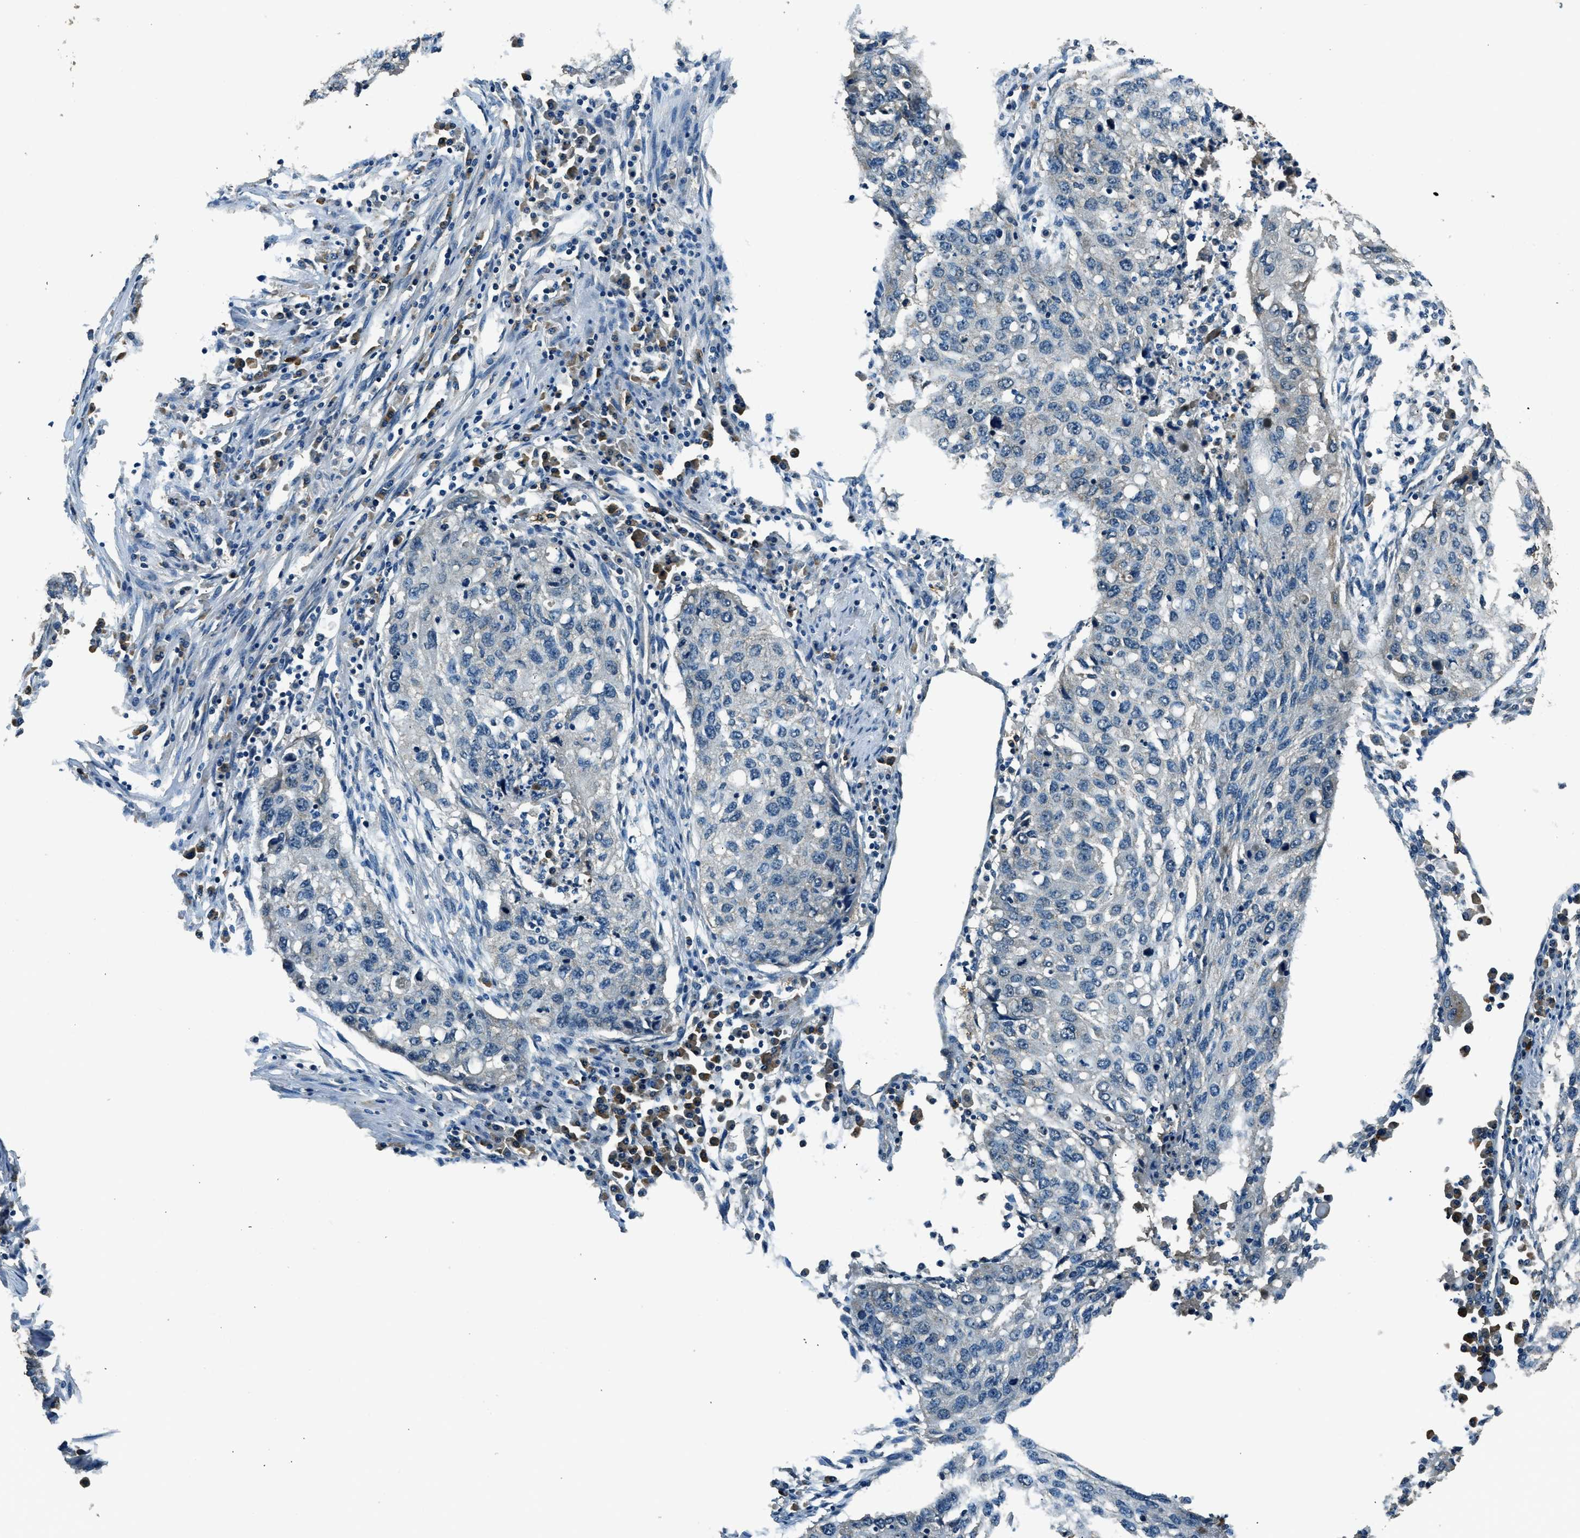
{"staining": {"intensity": "negative", "quantity": "none", "location": "none"}, "tissue": "lung cancer", "cell_type": "Tumor cells", "image_type": "cancer", "snomed": [{"axis": "morphology", "description": "Squamous cell carcinoma, NOS"}, {"axis": "topography", "description": "Lung"}], "caption": "Lung cancer (squamous cell carcinoma) stained for a protein using IHC exhibits no staining tumor cells.", "gene": "SALL3", "patient": {"sex": "female", "age": 63}}